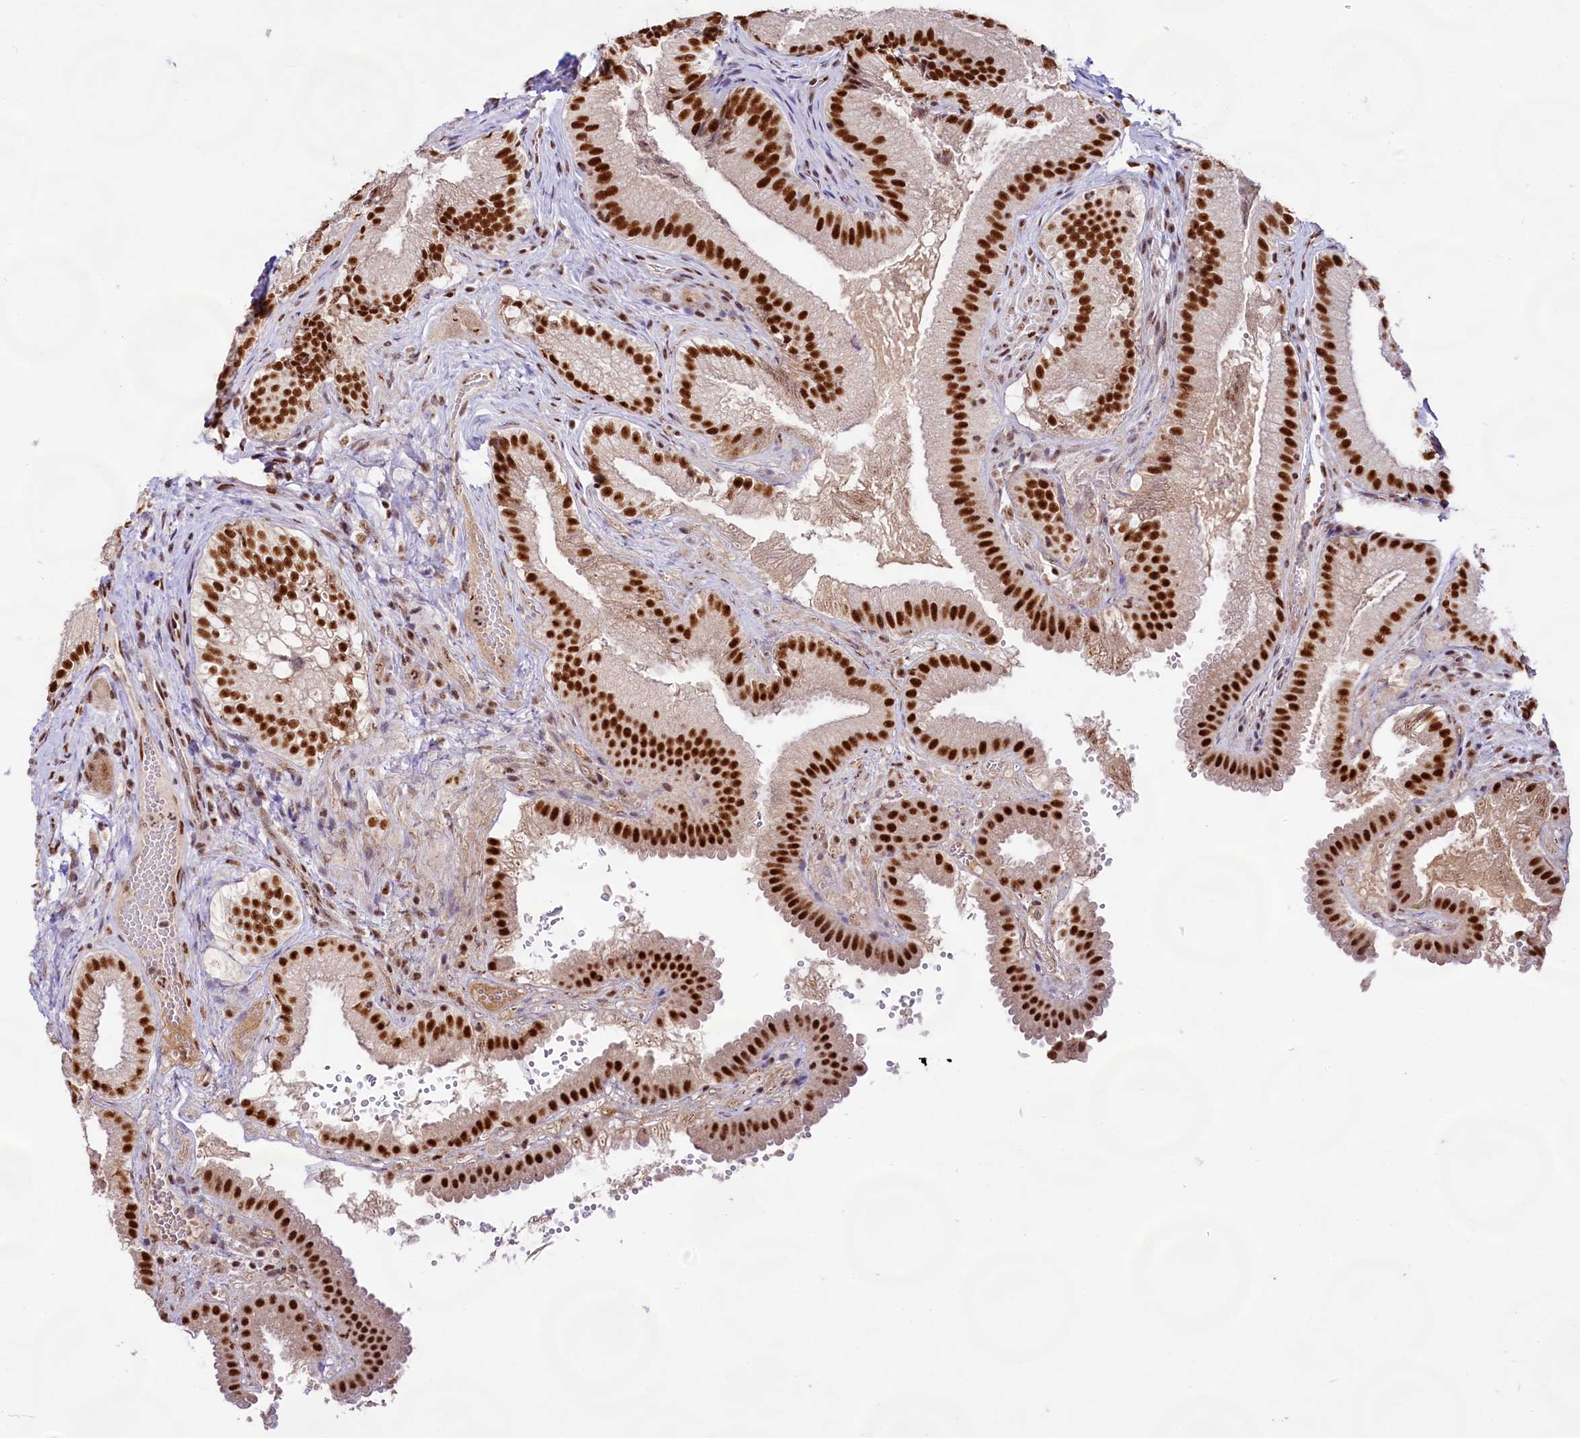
{"staining": {"intensity": "strong", "quantity": ">75%", "location": "nuclear"}, "tissue": "gallbladder", "cell_type": "Glandular cells", "image_type": "normal", "snomed": [{"axis": "morphology", "description": "Normal tissue, NOS"}, {"axis": "topography", "description": "Gallbladder"}], "caption": "Approximately >75% of glandular cells in benign gallbladder show strong nuclear protein positivity as visualized by brown immunohistochemical staining.", "gene": "HIRA", "patient": {"sex": "female", "age": 30}}